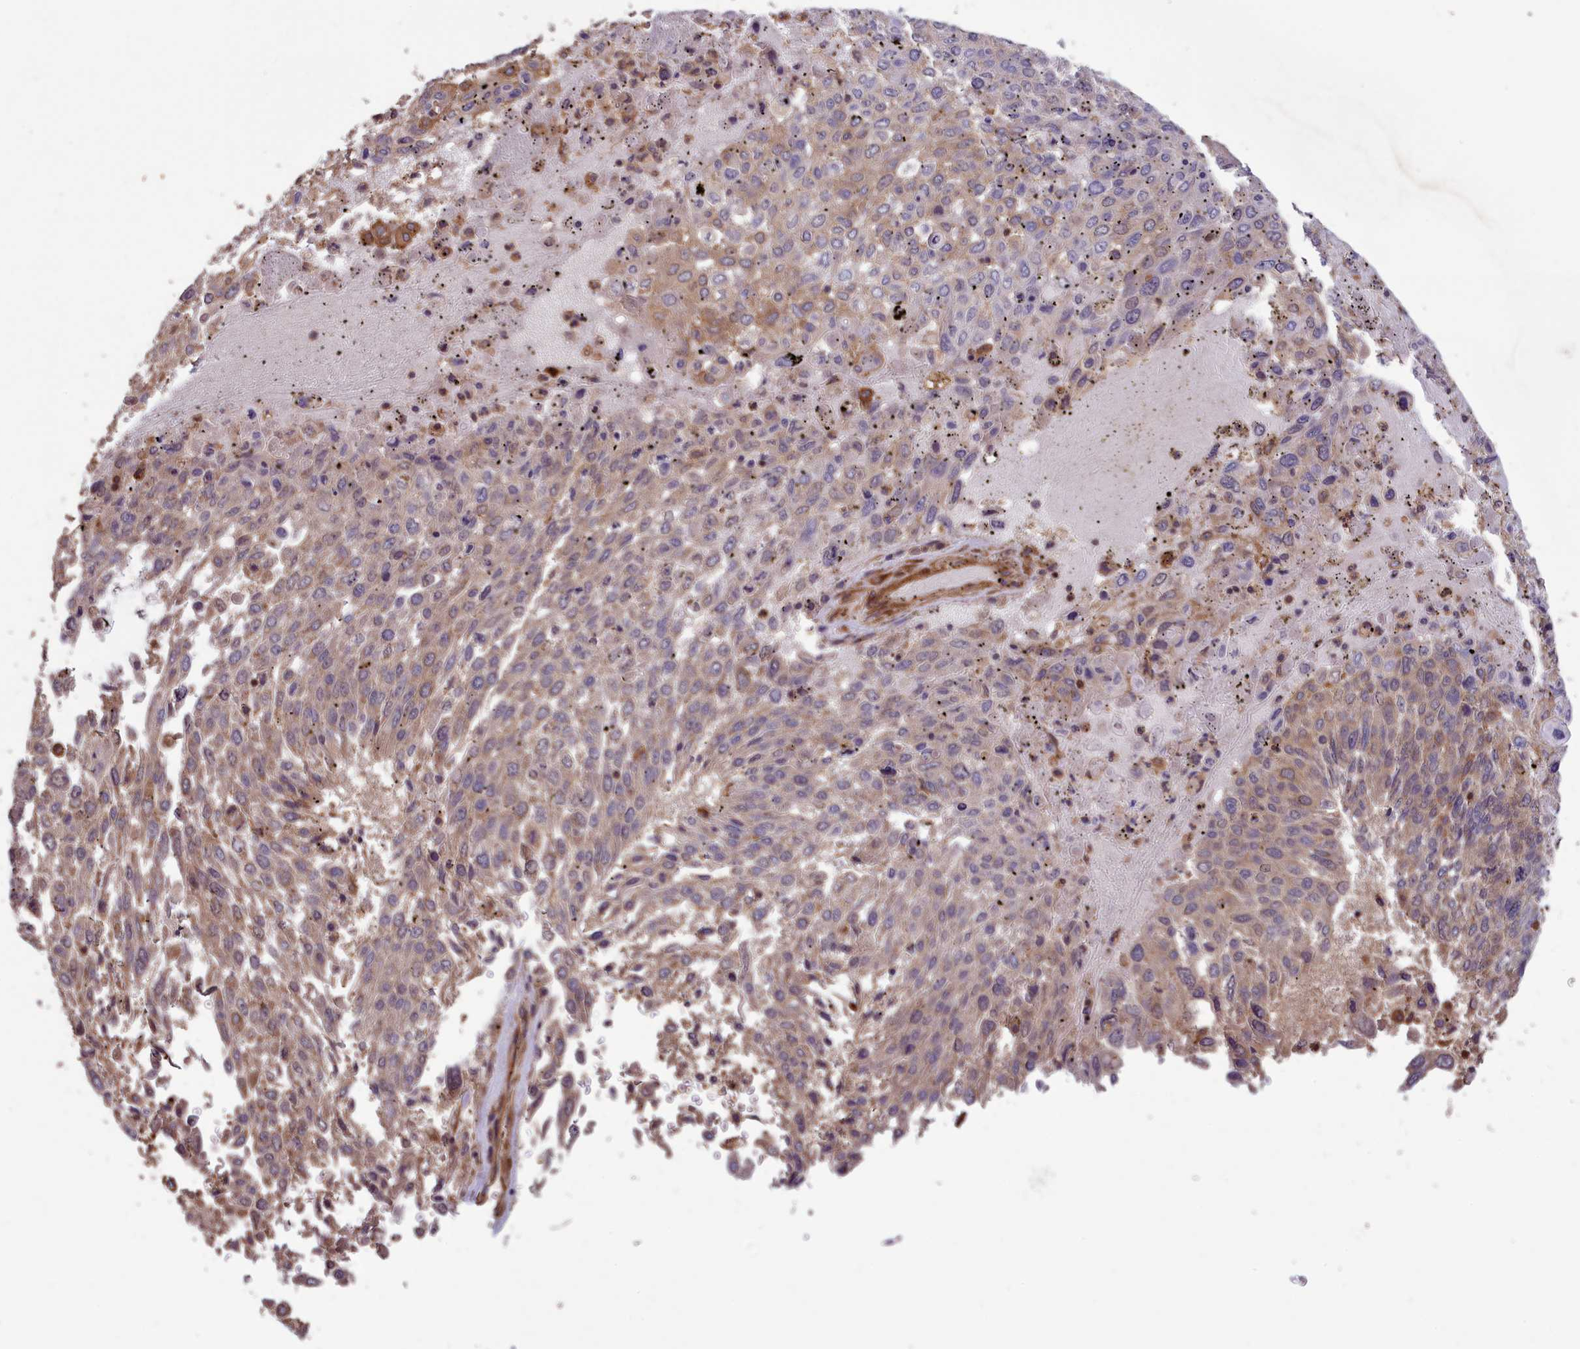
{"staining": {"intensity": "weak", "quantity": "25%-75%", "location": "cytoplasmic/membranous"}, "tissue": "lung cancer", "cell_type": "Tumor cells", "image_type": "cancer", "snomed": [{"axis": "morphology", "description": "Squamous cell carcinoma, NOS"}, {"axis": "topography", "description": "Lung"}], "caption": "Weak cytoplasmic/membranous staining is present in about 25%-75% of tumor cells in lung squamous cell carcinoma.", "gene": "DAPK3", "patient": {"sex": "male", "age": 65}}